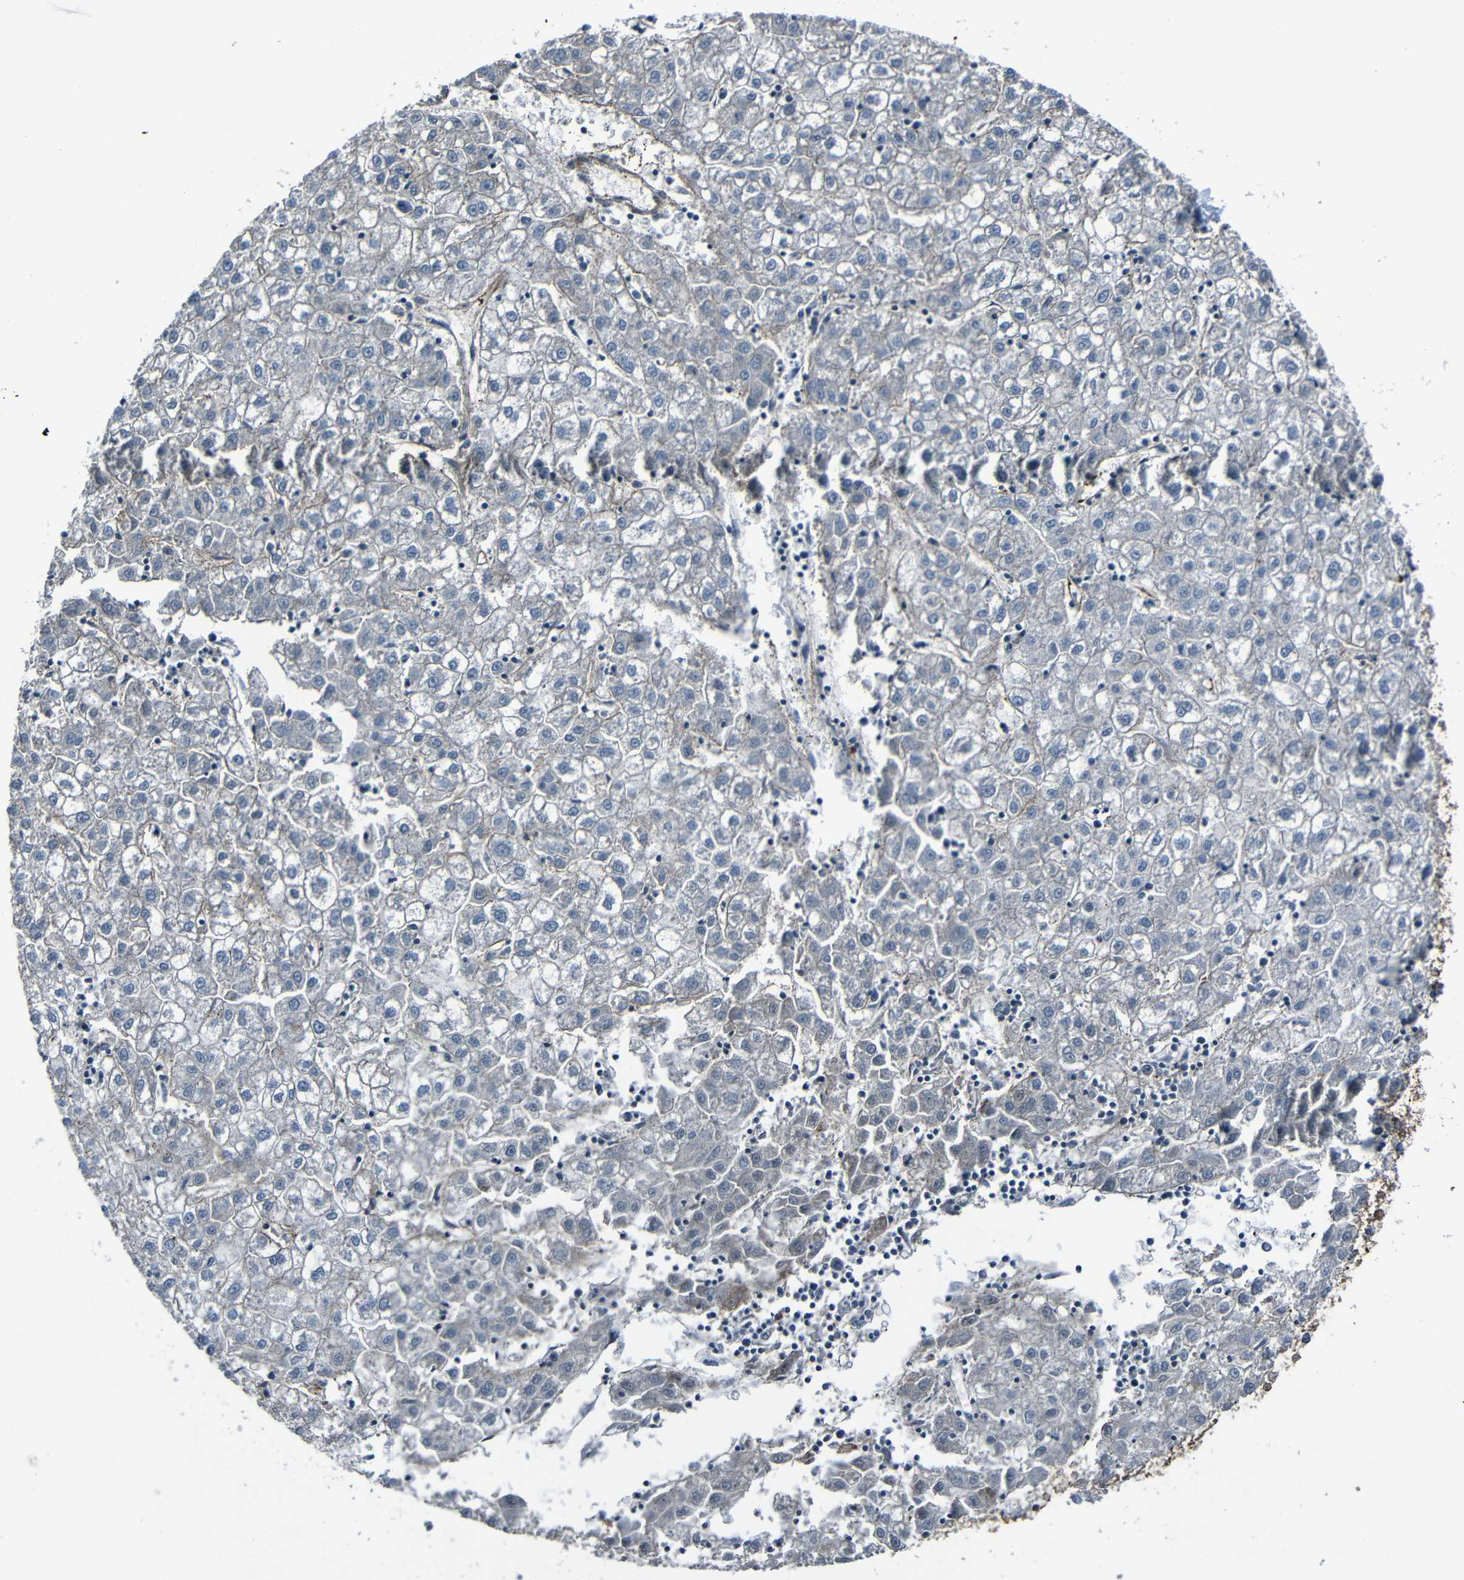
{"staining": {"intensity": "negative", "quantity": "none", "location": "none"}, "tissue": "liver cancer", "cell_type": "Tumor cells", "image_type": "cancer", "snomed": [{"axis": "morphology", "description": "Carcinoma, Hepatocellular, NOS"}, {"axis": "topography", "description": "Liver"}], "caption": "High power microscopy micrograph of an immunohistochemistry (IHC) image of liver hepatocellular carcinoma, revealing no significant staining in tumor cells.", "gene": "LGR5", "patient": {"sex": "male", "age": 72}}